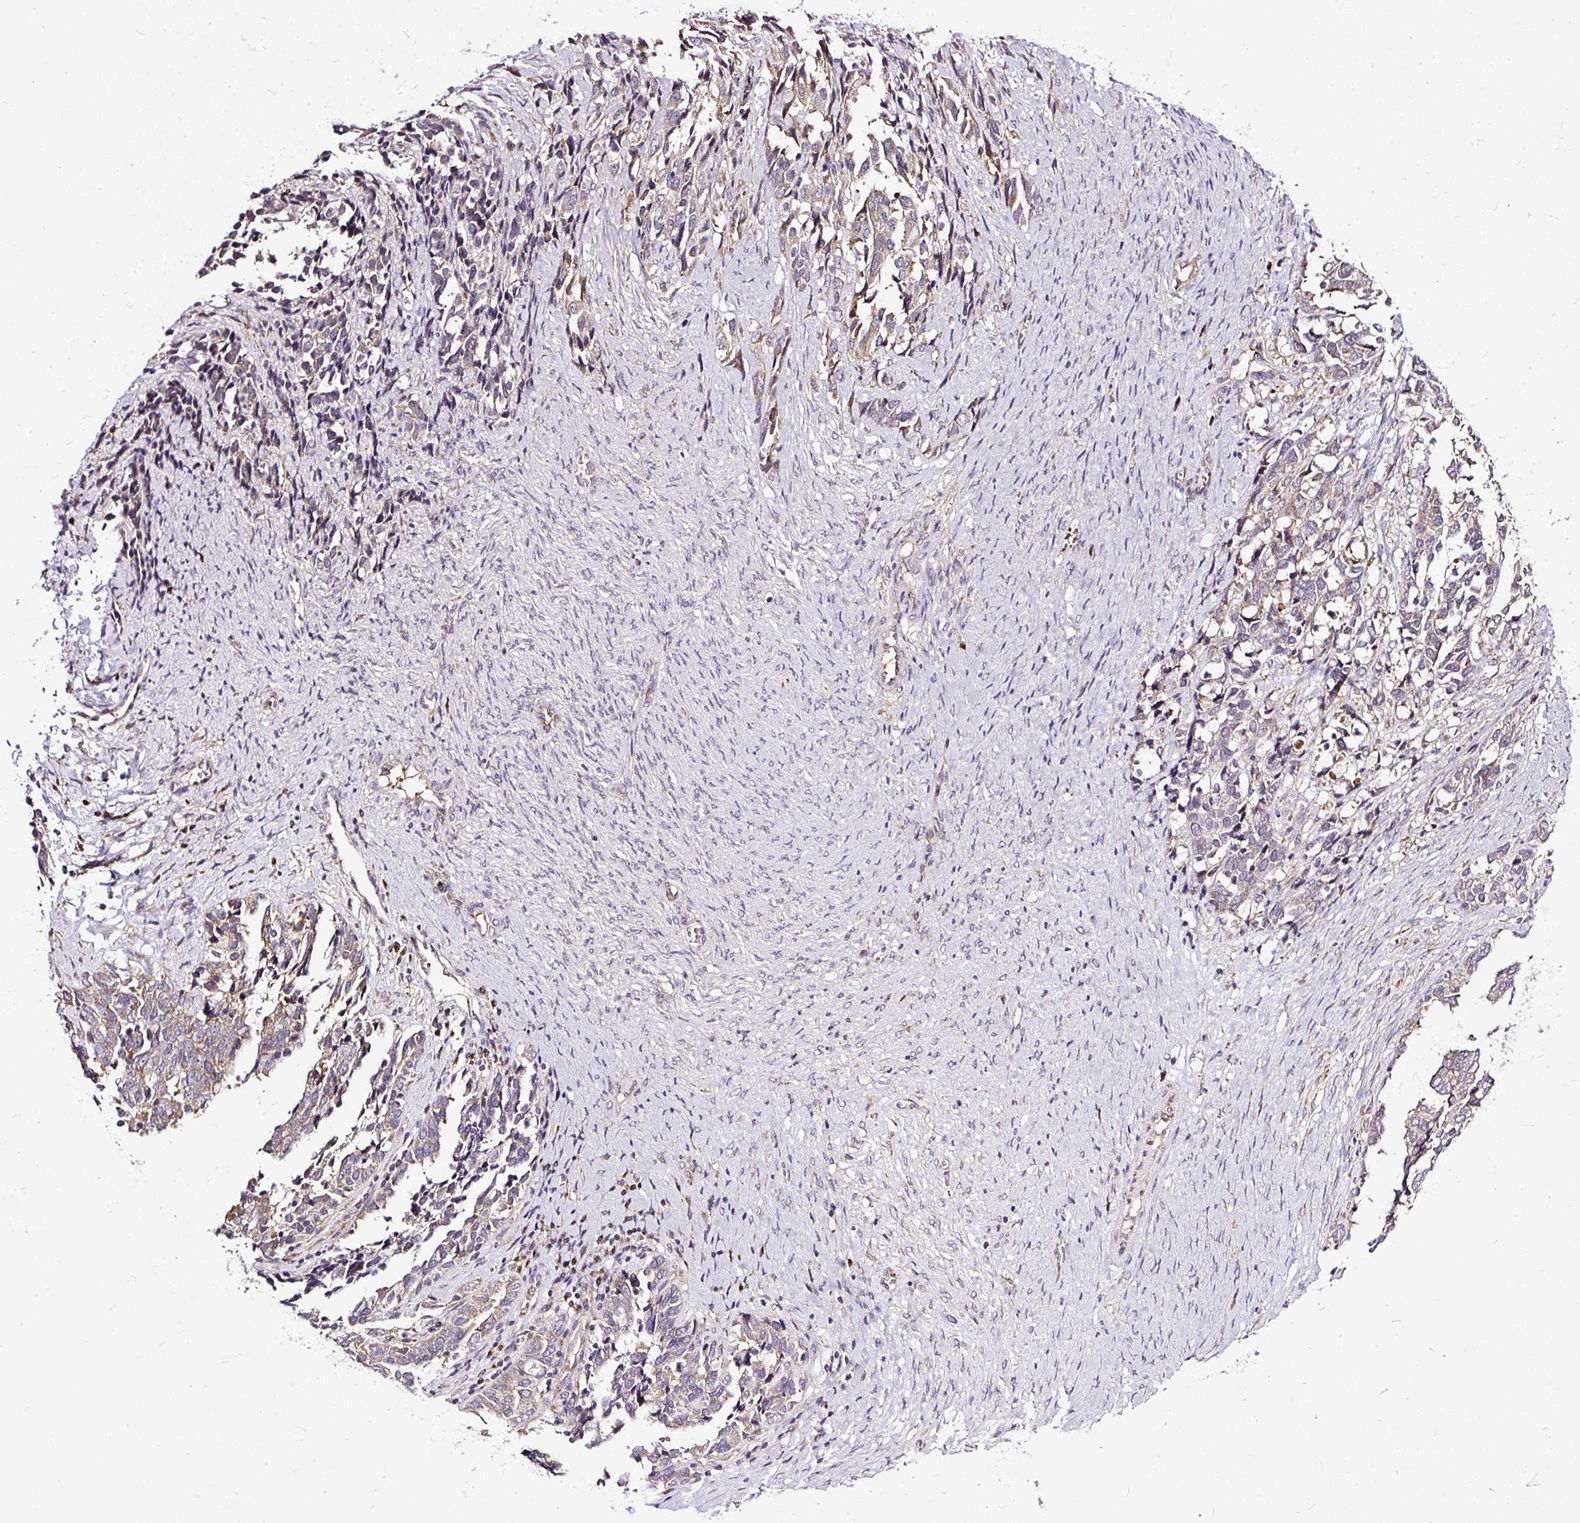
{"staining": {"intensity": "weak", "quantity": ">75%", "location": "cytoplasmic/membranous"}, "tissue": "ovarian cancer", "cell_type": "Tumor cells", "image_type": "cancer", "snomed": [{"axis": "morphology", "description": "Cystadenocarcinoma, serous, NOS"}, {"axis": "topography", "description": "Ovary"}], "caption": "A brown stain labels weak cytoplasmic/membranous staining of a protein in human ovarian serous cystadenocarcinoma tumor cells.", "gene": "SMC4", "patient": {"sex": "female", "age": 44}}